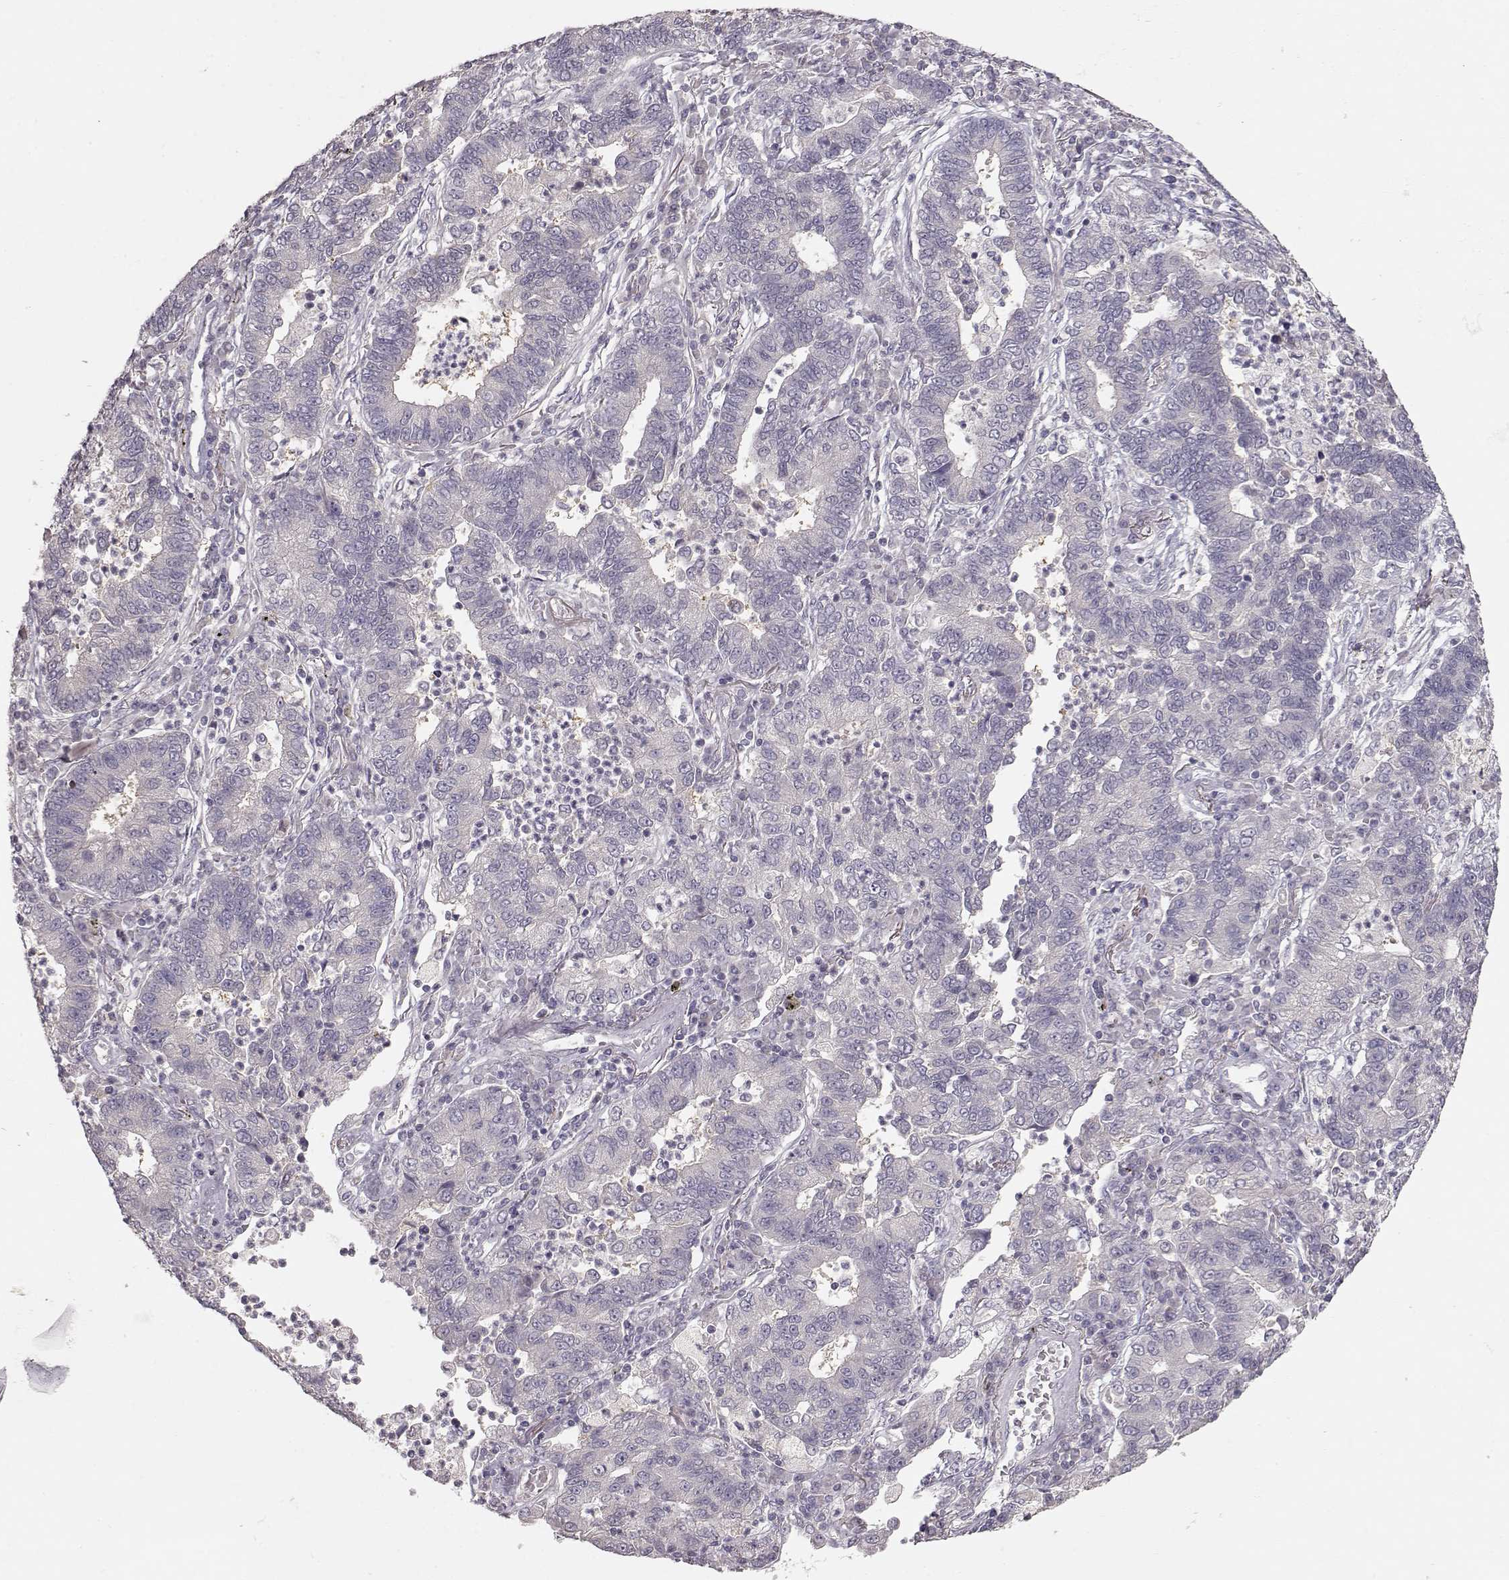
{"staining": {"intensity": "negative", "quantity": "none", "location": "none"}, "tissue": "lung cancer", "cell_type": "Tumor cells", "image_type": "cancer", "snomed": [{"axis": "morphology", "description": "Adenocarcinoma, NOS"}, {"axis": "topography", "description": "Lung"}], "caption": "A high-resolution photomicrograph shows immunohistochemistry (IHC) staining of adenocarcinoma (lung), which demonstrates no significant staining in tumor cells.", "gene": "ARHGAP8", "patient": {"sex": "female", "age": 57}}